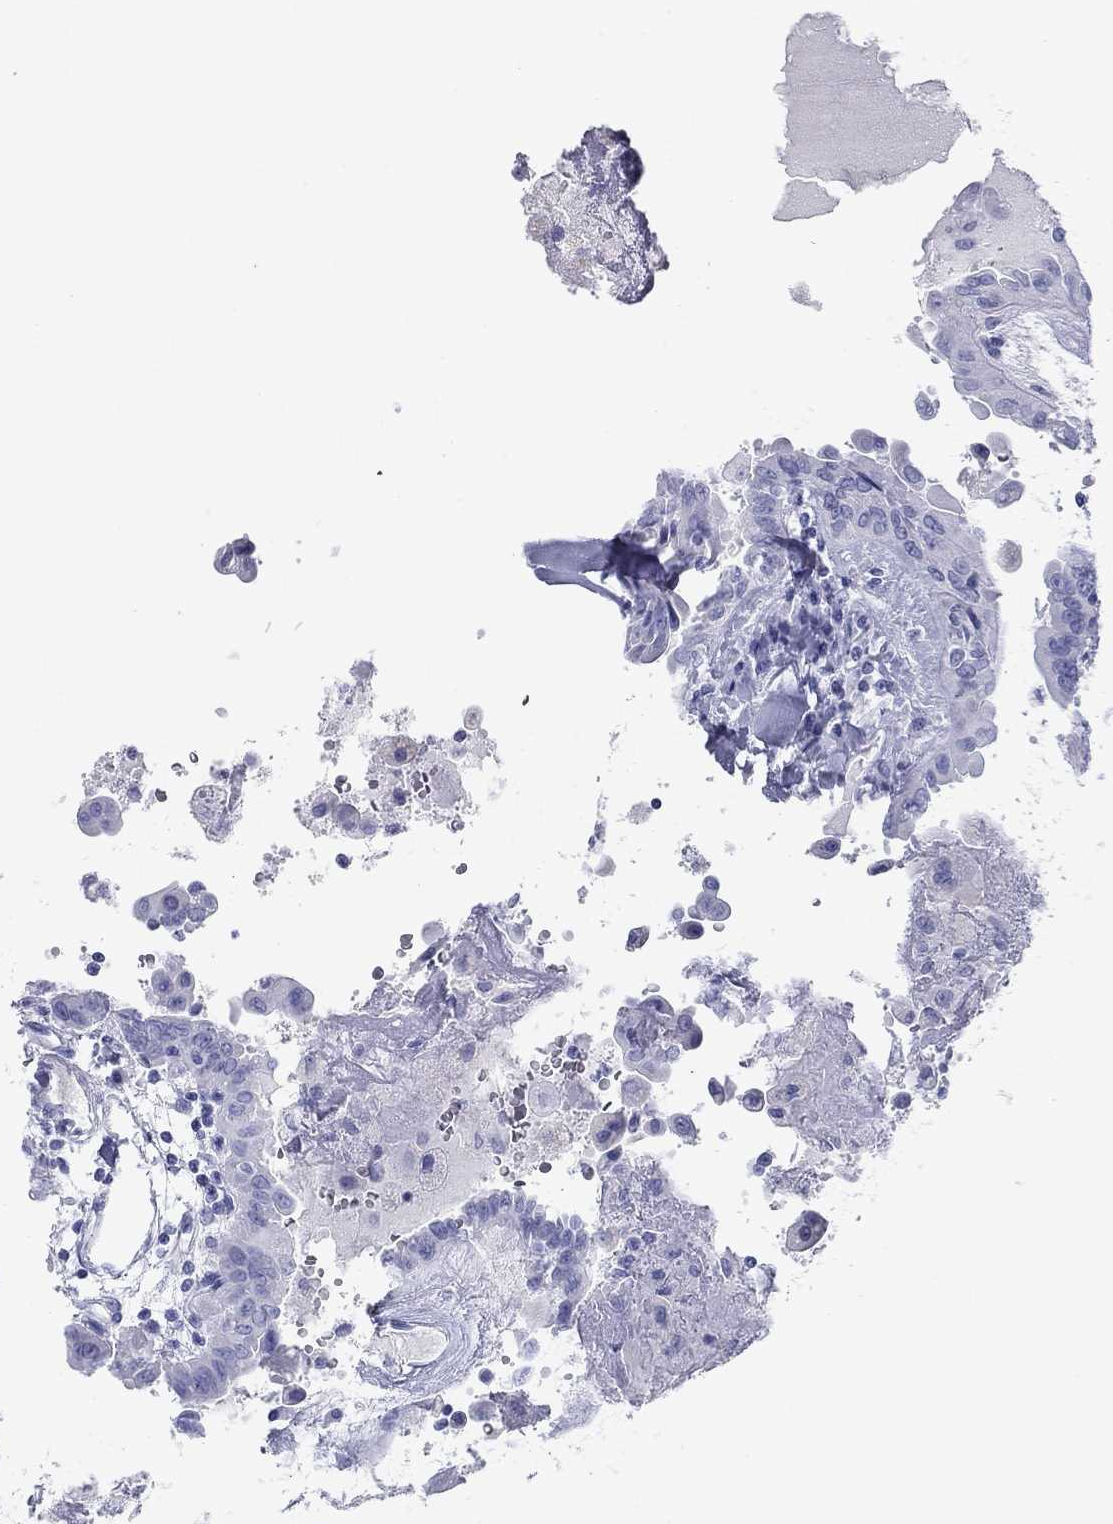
{"staining": {"intensity": "negative", "quantity": "none", "location": "none"}, "tissue": "thyroid cancer", "cell_type": "Tumor cells", "image_type": "cancer", "snomed": [{"axis": "morphology", "description": "Papillary adenocarcinoma, NOS"}, {"axis": "topography", "description": "Thyroid gland"}], "caption": "The image reveals no significant positivity in tumor cells of papillary adenocarcinoma (thyroid). (DAB immunohistochemistry, high magnification).", "gene": "ATP4A", "patient": {"sex": "female", "age": 37}}